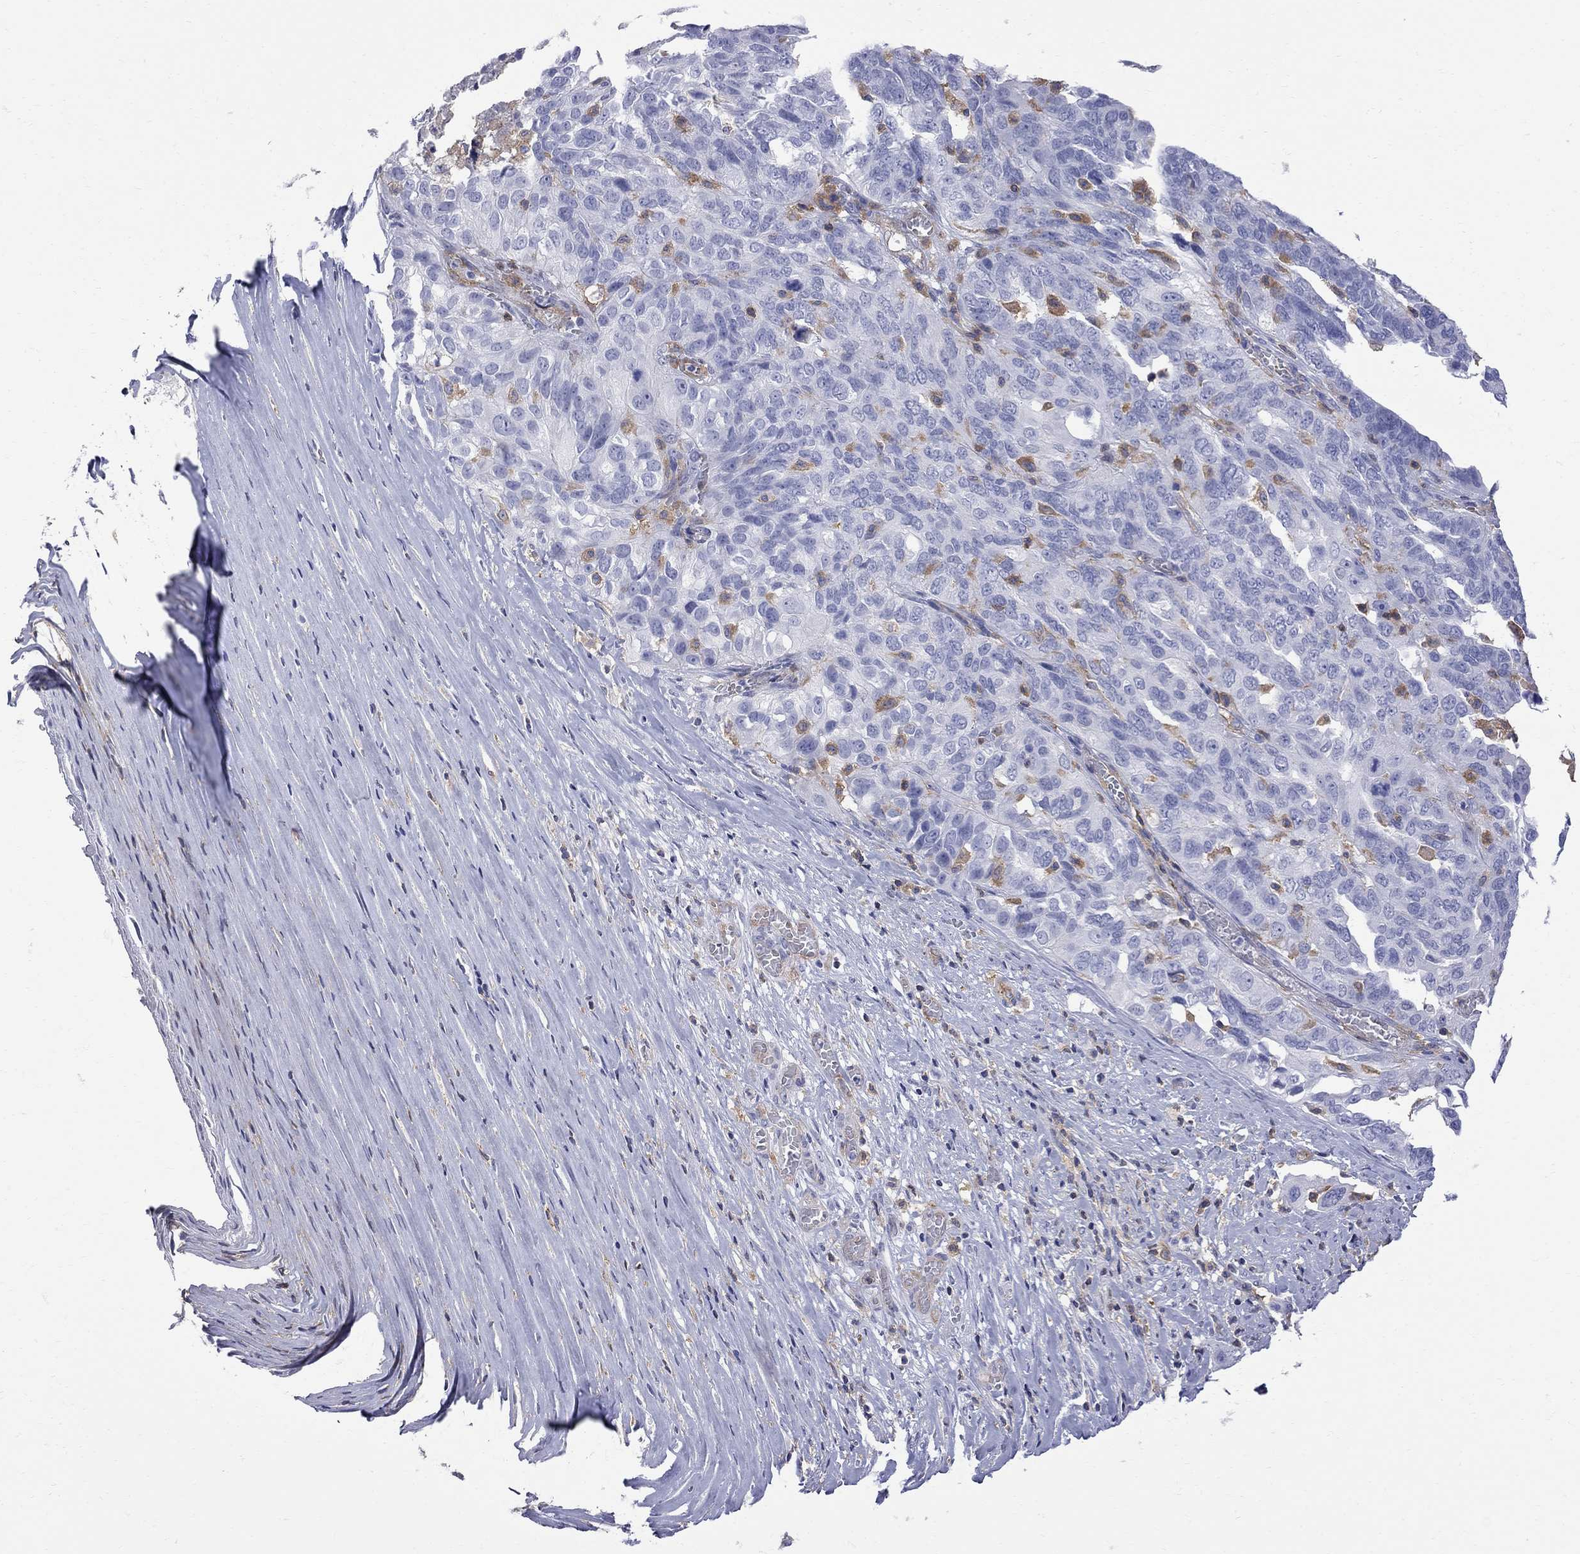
{"staining": {"intensity": "negative", "quantity": "none", "location": "none"}, "tissue": "ovarian cancer", "cell_type": "Tumor cells", "image_type": "cancer", "snomed": [{"axis": "morphology", "description": "Carcinoma, endometroid"}, {"axis": "topography", "description": "Soft tissue"}, {"axis": "topography", "description": "Ovary"}], "caption": "Ovarian endometroid carcinoma stained for a protein using immunohistochemistry displays no expression tumor cells.", "gene": "ABI3", "patient": {"sex": "female", "age": 52}}